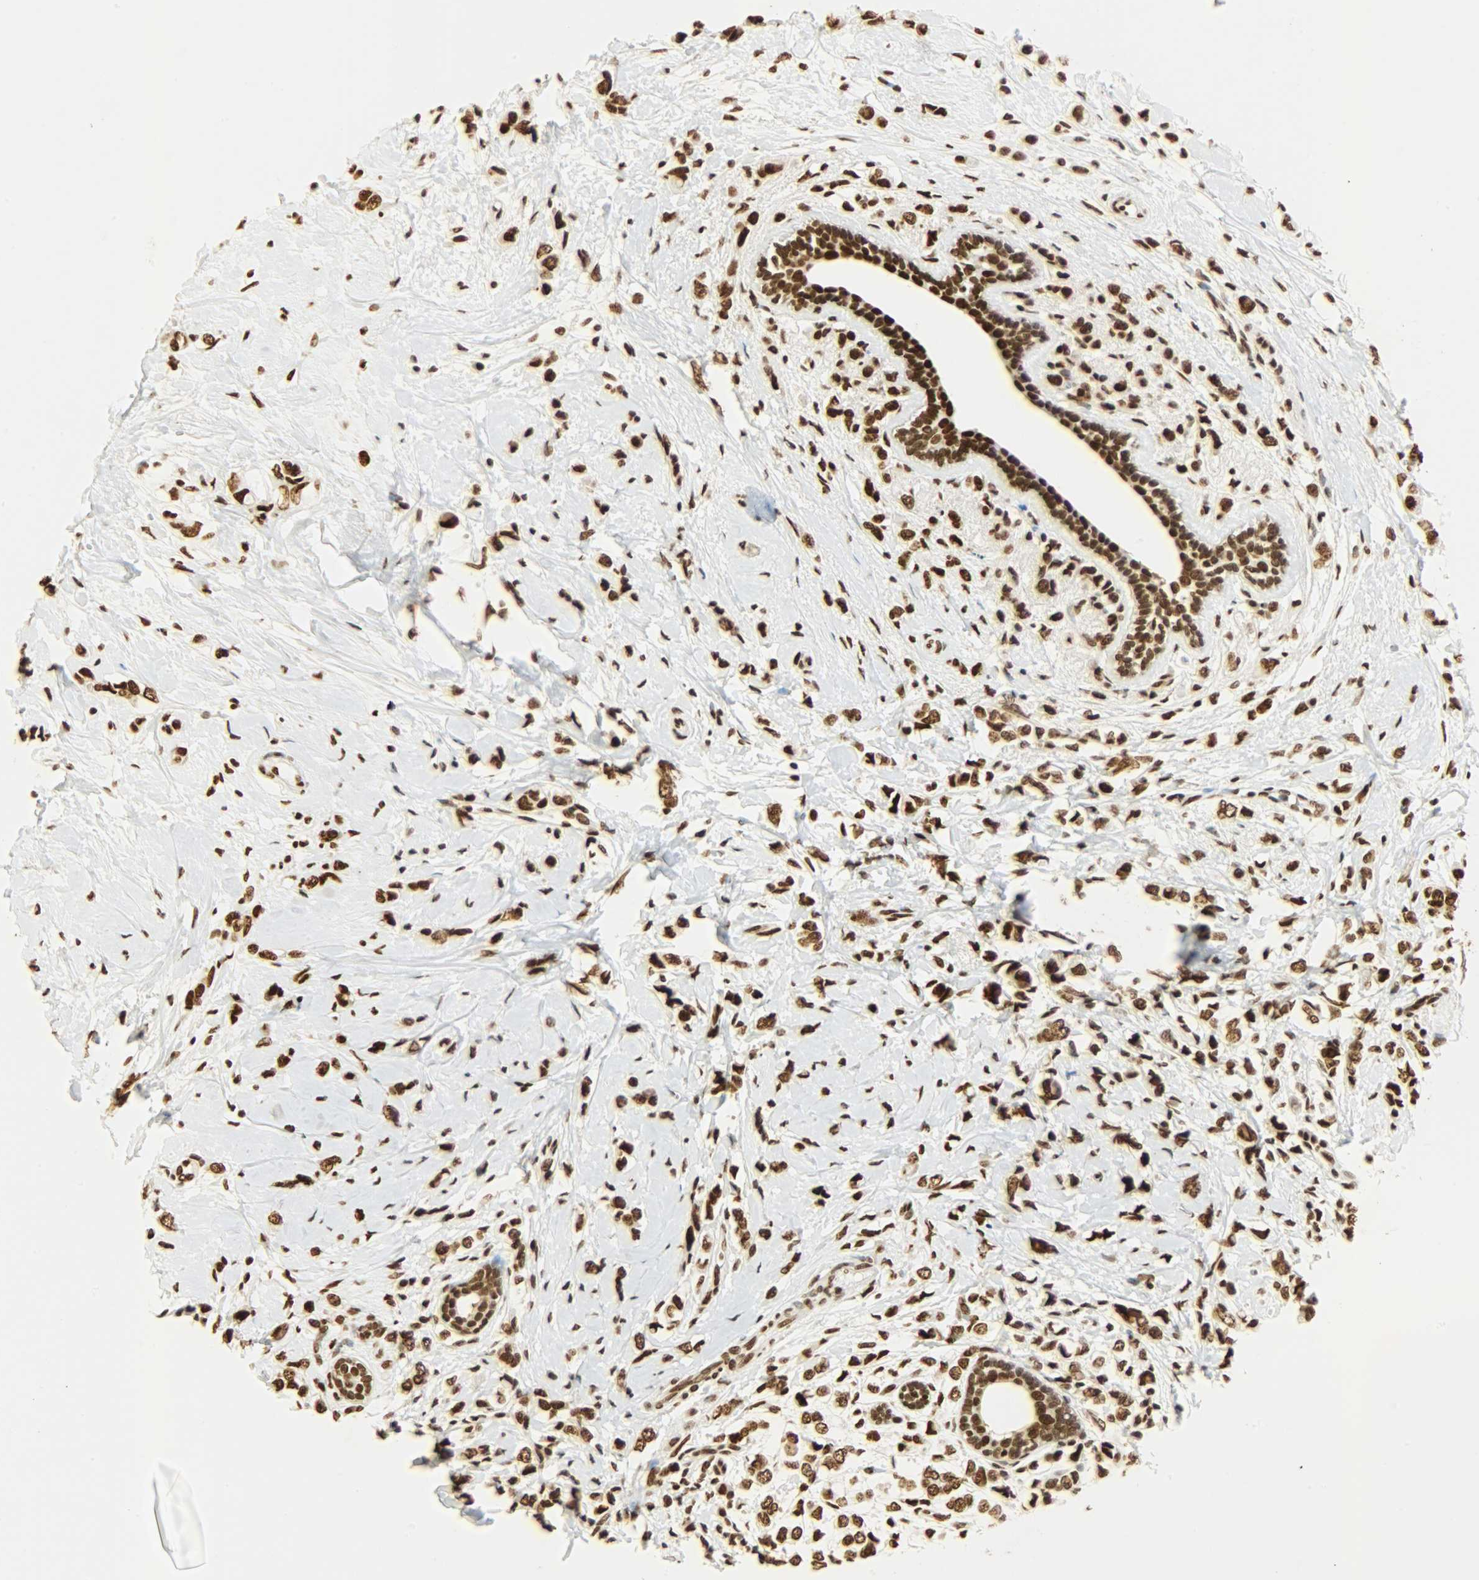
{"staining": {"intensity": "strong", "quantity": ">75%", "location": "nuclear"}, "tissue": "breast cancer", "cell_type": "Tumor cells", "image_type": "cancer", "snomed": [{"axis": "morphology", "description": "Normal tissue, NOS"}, {"axis": "morphology", "description": "Lobular carcinoma"}, {"axis": "topography", "description": "Breast"}], "caption": "Tumor cells display high levels of strong nuclear staining in about >75% of cells in human breast cancer.", "gene": "KHDRBS1", "patient": {"sex": "female", "age": 47}}